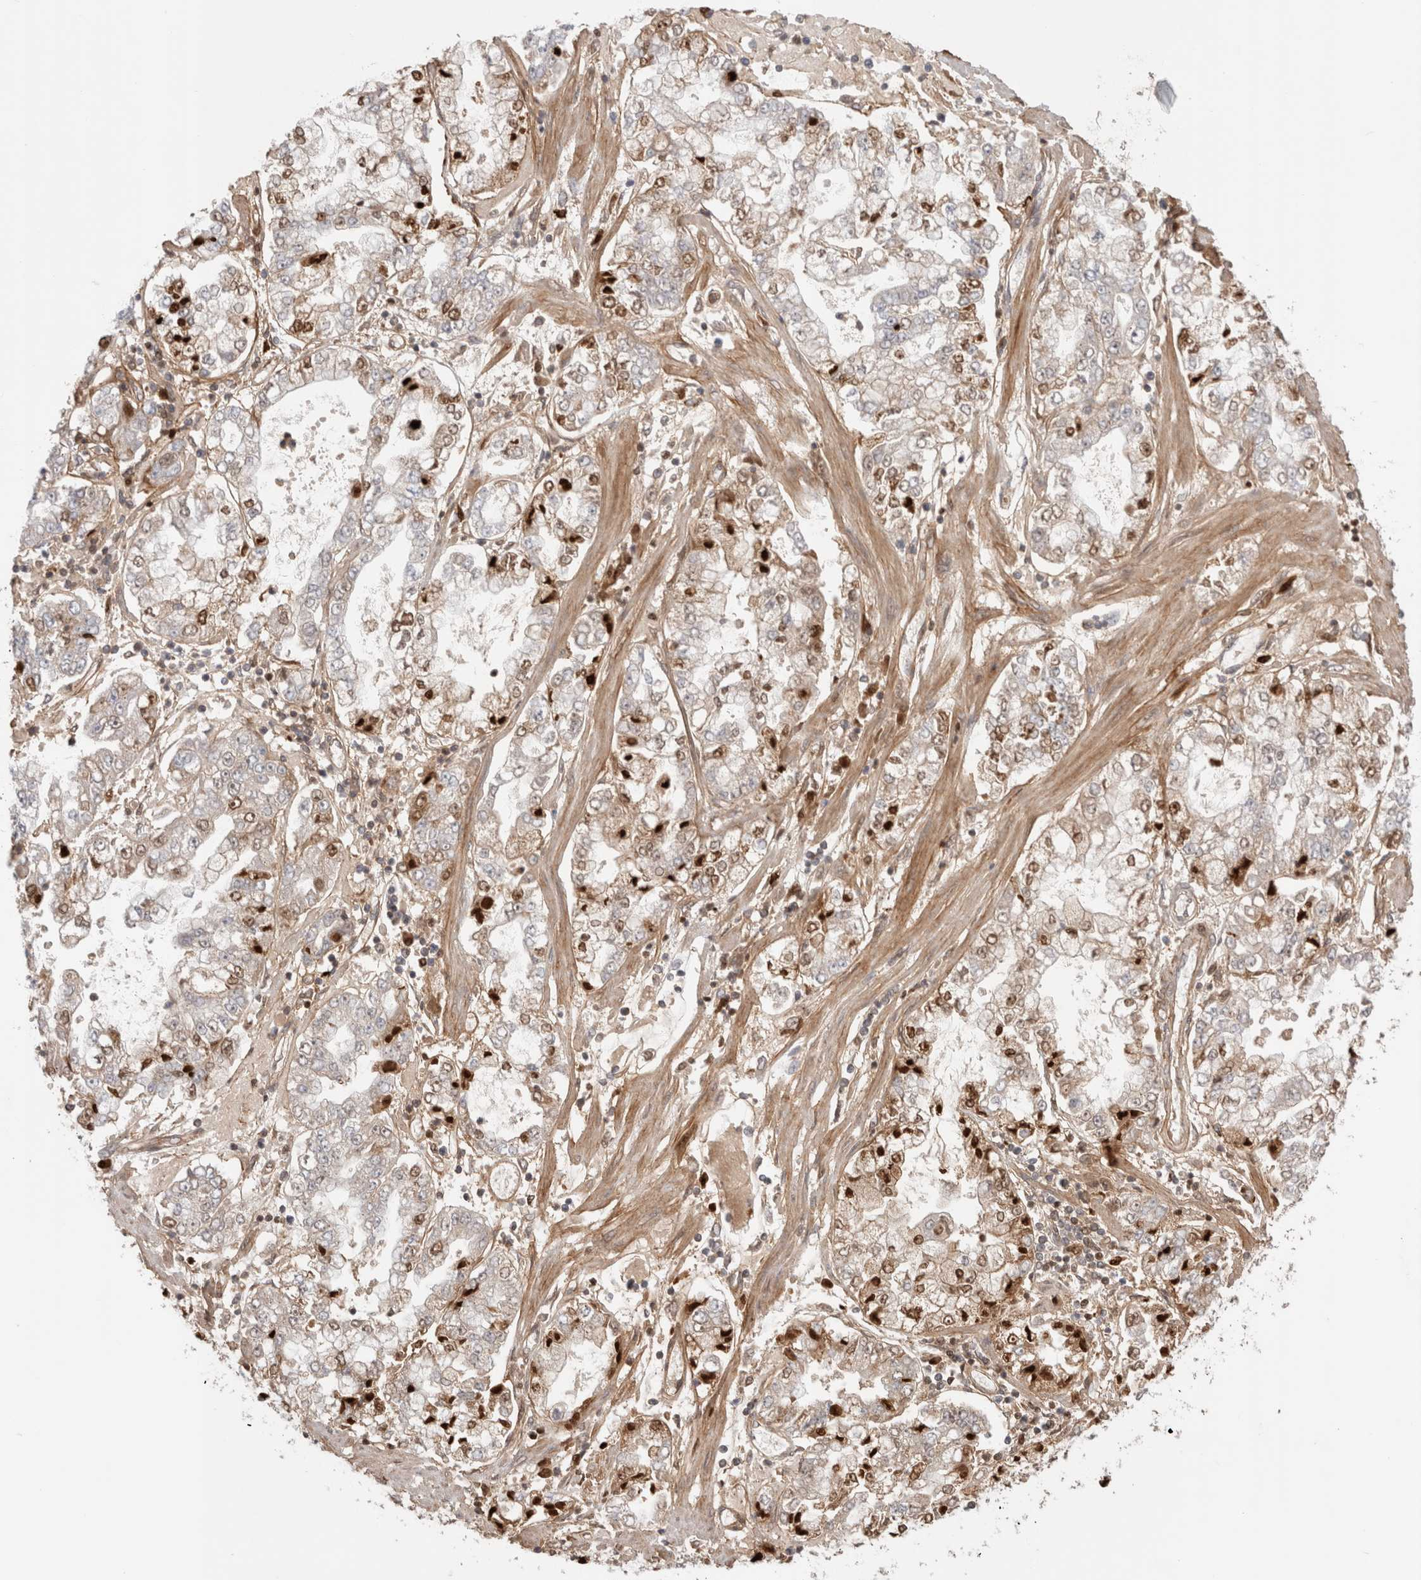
{"staining": {"intensity": "weak", "quantity": "25%-75%", "location": "nuclear"}, "tissue": "stomach cancer", "cell_type": "Tumor cells", "image_type": "cancer", "snomed": [{"axis": "morphology", "description": "Adenocarcinoma, NOS"}, {"axis": "topography", "description": "Stomach"}], "caption": "Stomach cancer stained with immunohistochemistry (IHC) shows weak nuclear expression in about 25%-75% of tumor cells. (brown staining indicates protein expression, while blue staining denotes nuclei).", "gene": "HSPG2", "patient": {"sex": "male", "age": 76}}